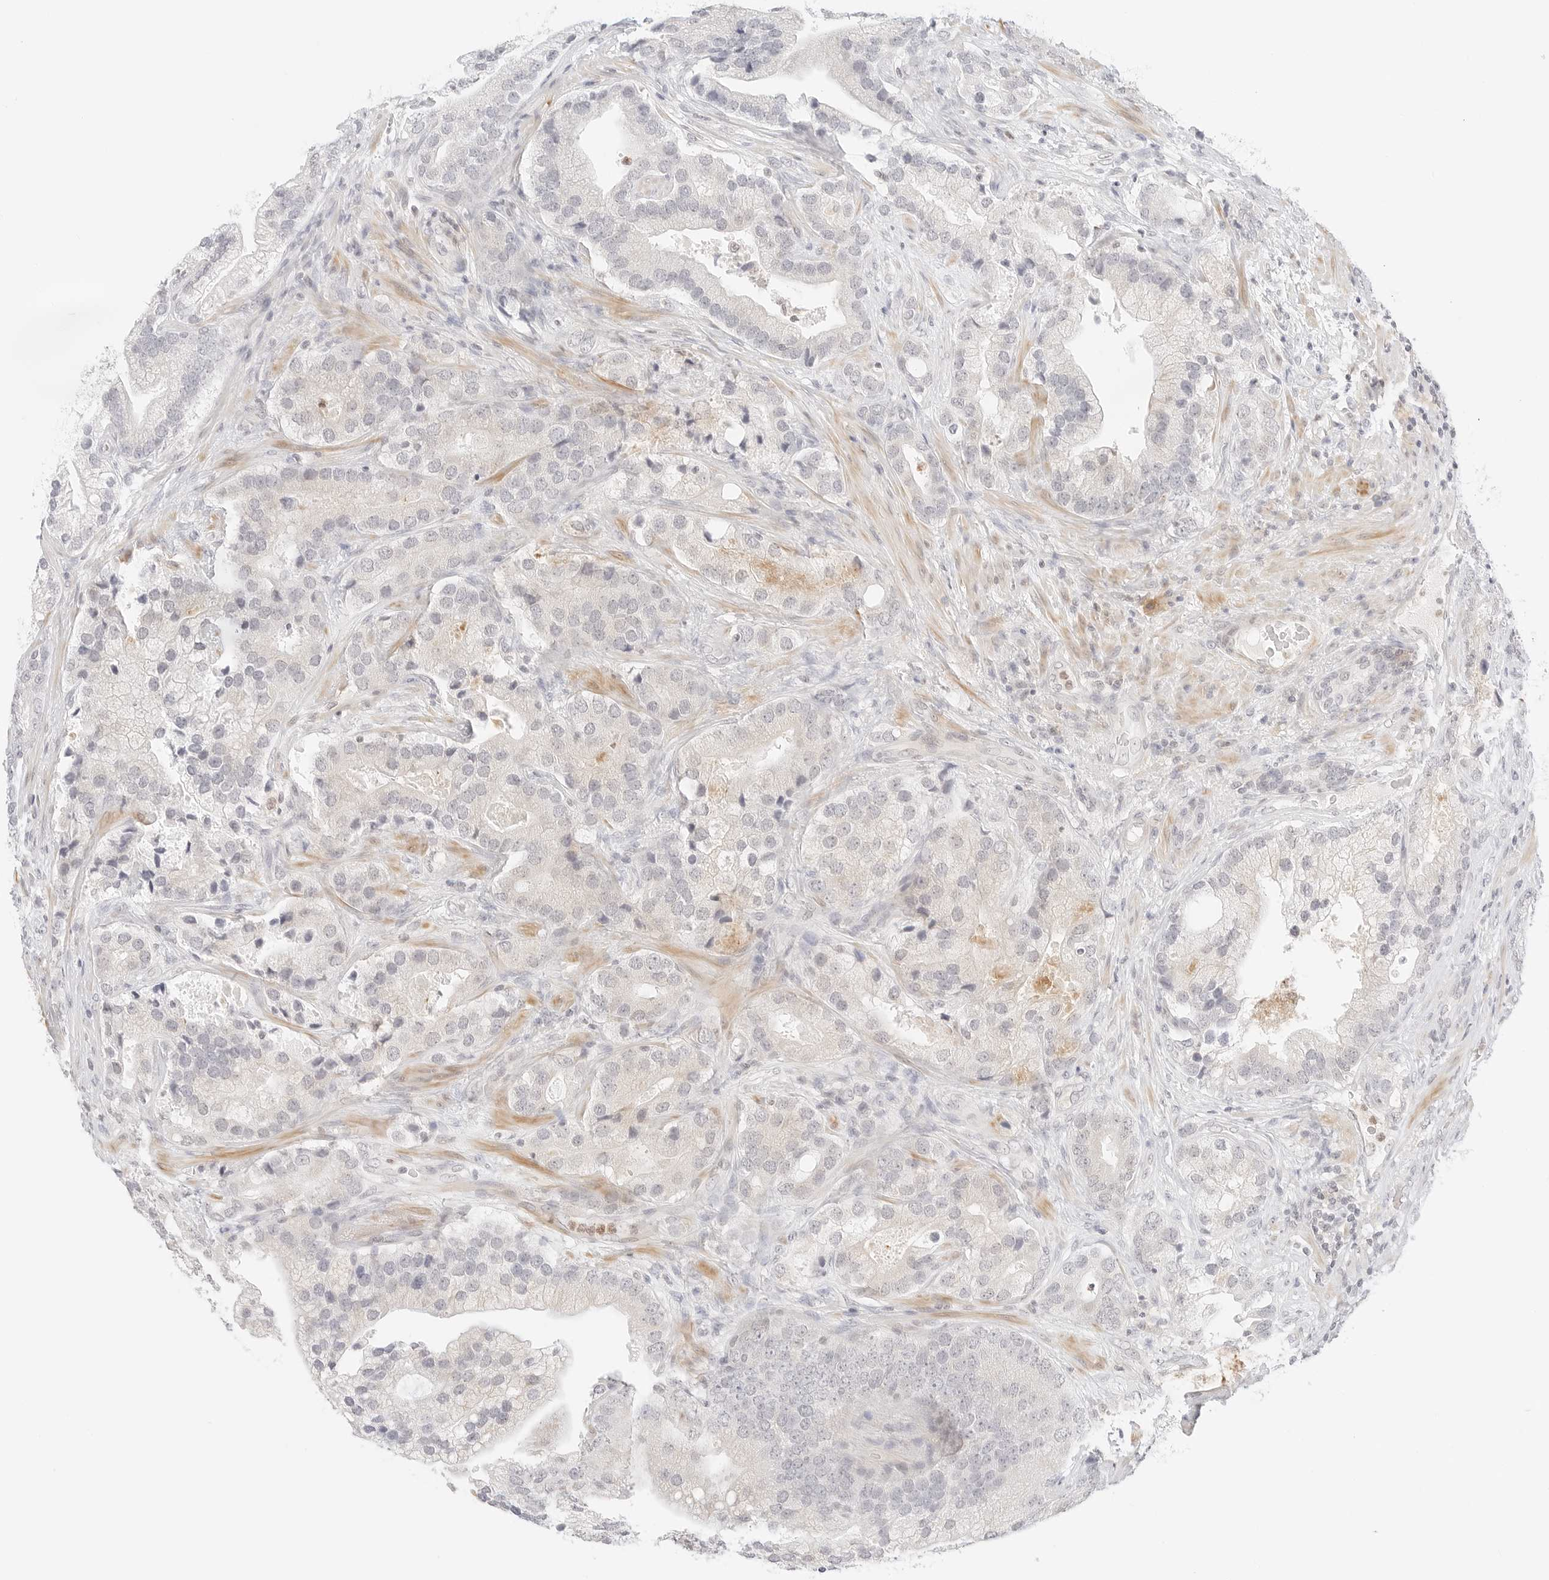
{"staining": {"intensity": "negative", "quantity": "none", "location": "none"}, "tissue": "prostate cancer", "cell_type": "Tumor cells", "image_type": "cancer", "snomed": [{"axis": "morphology", "description": "Adenocarcinoma, High grade"}, {"axis": "topography", "description": "Prostate"}], "caption": "This is a micrograph of immunohistochemistry staining of high-grade adenocarcinoma (prostate), which shows no staining in tumor cells.", "gene": "GNAS", "patient": {"sex": "male", "age": 70}}